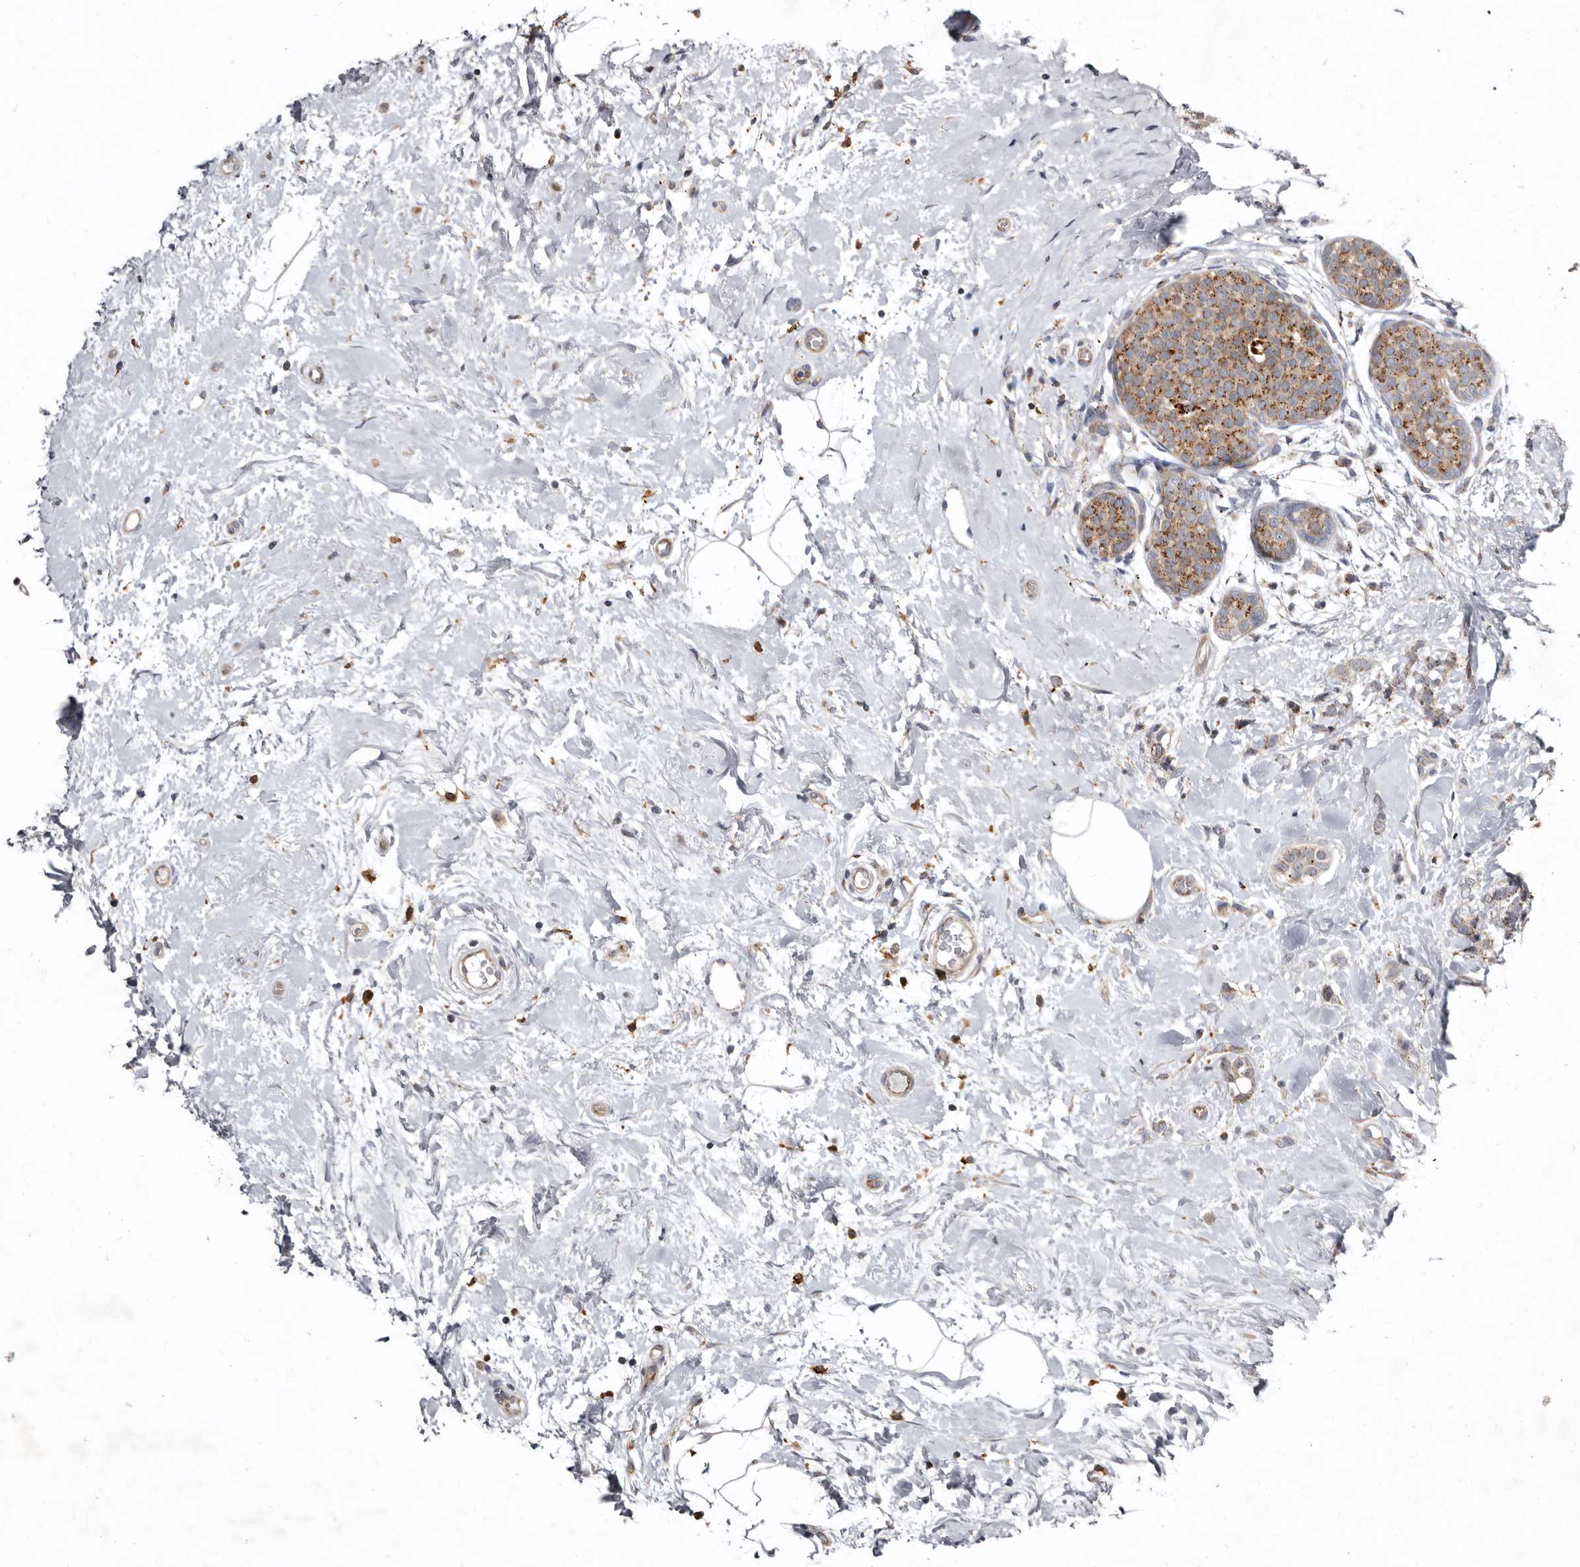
{"staining": {"intensity": "moderate", "quantity": ">75%", "location": "cytoplasmic/membranous"}, "tissue": "breast cancer", "cell_type": "Tumor cells", "image_type": "cancer", "snomed": [{"axis": "morphology", "description": "Lobular carcinoma, in situ"}, {"axis": "morphology", "description": "Lobular carcinoma"}, {"axis": "topography", "description": "Breast"}], "caption": "The histopathology image displays a brown stain indicating the presence of a protein in the cytoplasmic/membranous of tumor cells in breast cancer. The staining is performed using DAB (3,3'-diaminobenzidine) brown chromogen to label protein expression. The nuclei are counter-stained blue using hematoxylin.", "gene": "SMC4", "patient": {"sex": "female", "age": 41}}